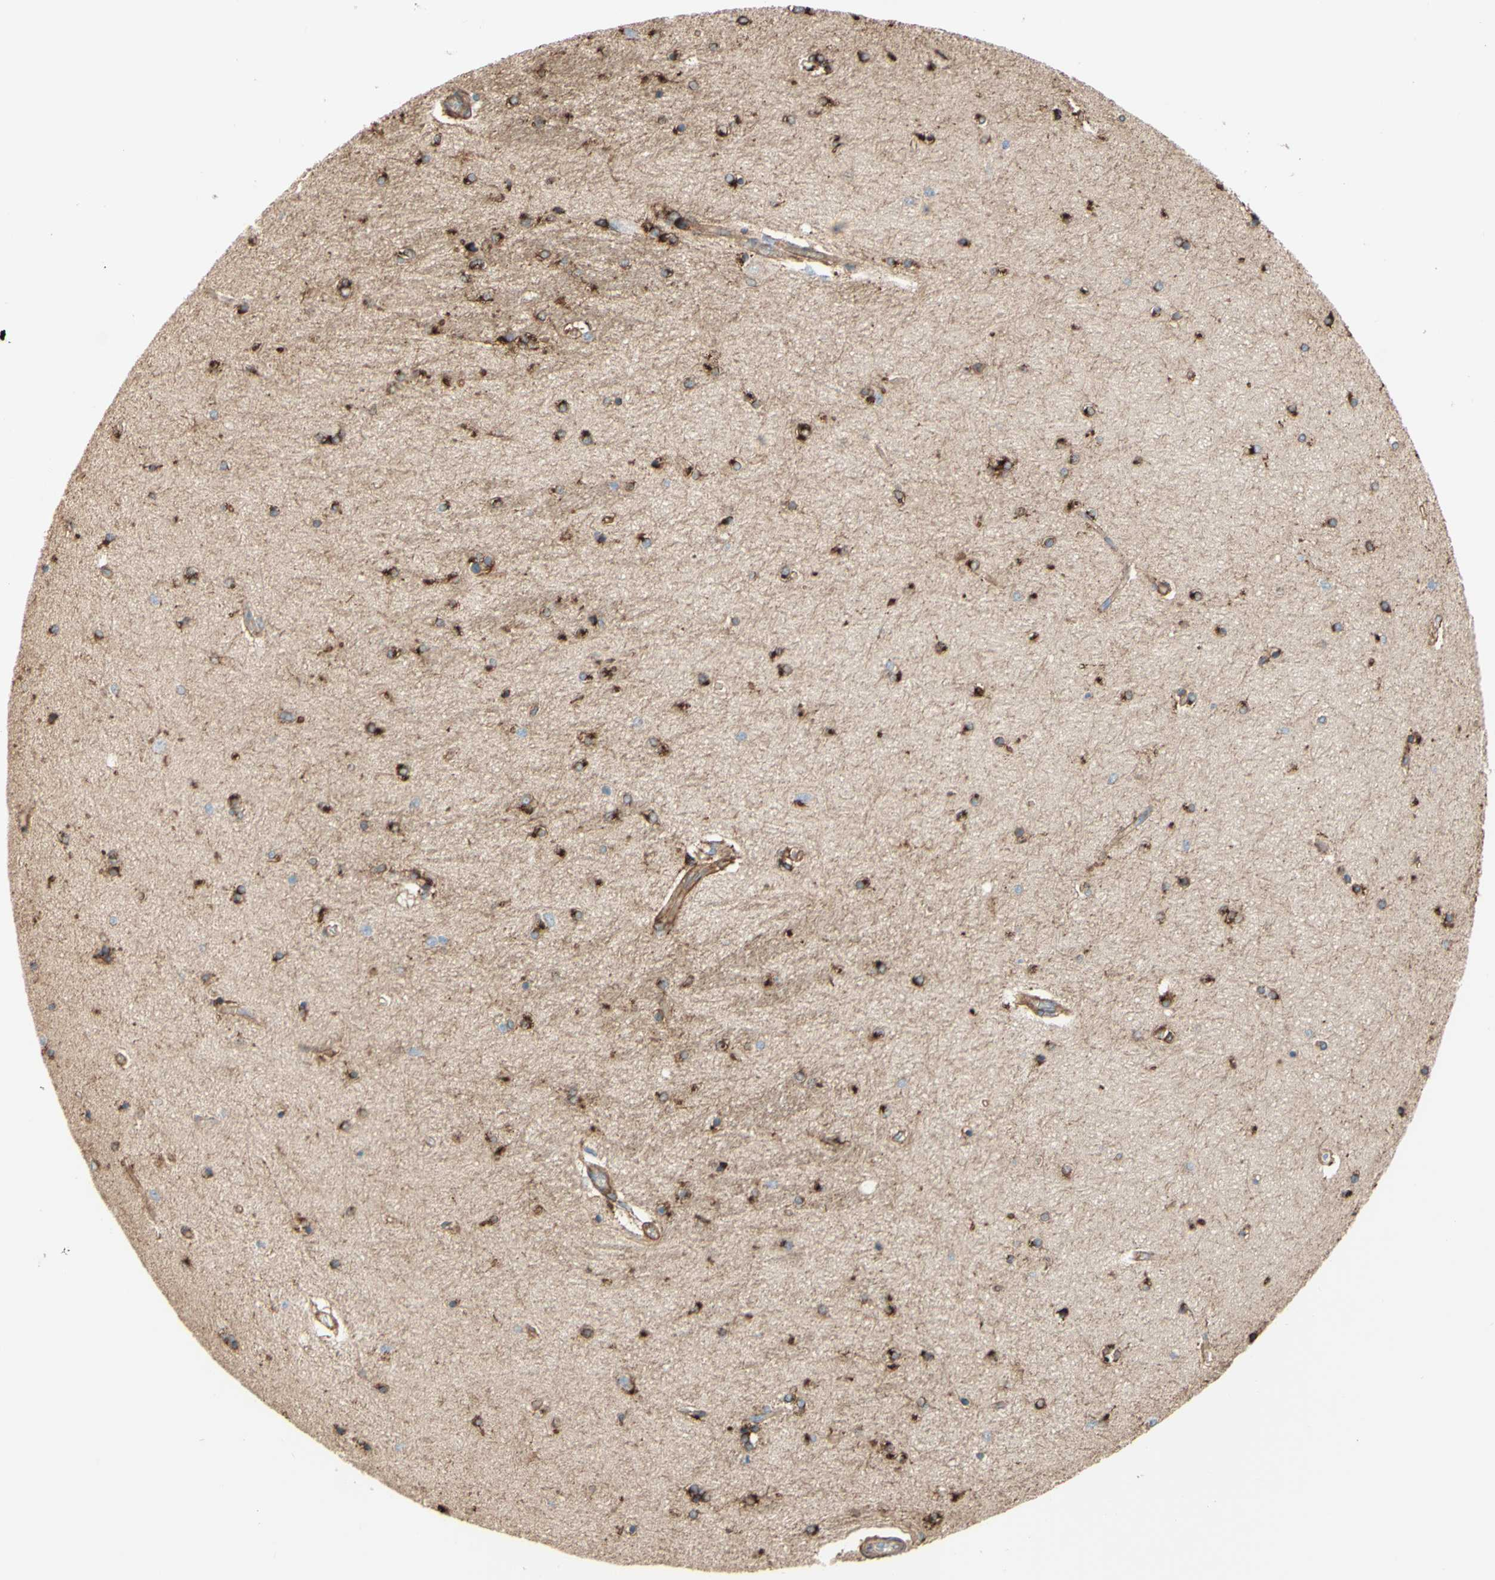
{"staining": {"intensity": "strong", "quantity": "25%-75%", "location": "cytoplasmic/membranous"}, "tissue": "hippocampus", "cell_type": "Glial cells", "image_type": "normal", "snomed": [{"axis": "morphology", "description": "Normal tissue, NOS"}, {"axis": "topography", "description": "Hippocampus"}], "caption": "About 25%-75% of glial cells in benign human hippocampus show strong cytoplasmic/membranous protein expression as visualized by brown immunohistochemical staining.", "gene": "ENDOD1", "patient": {"sex": "female", "age": 54}}